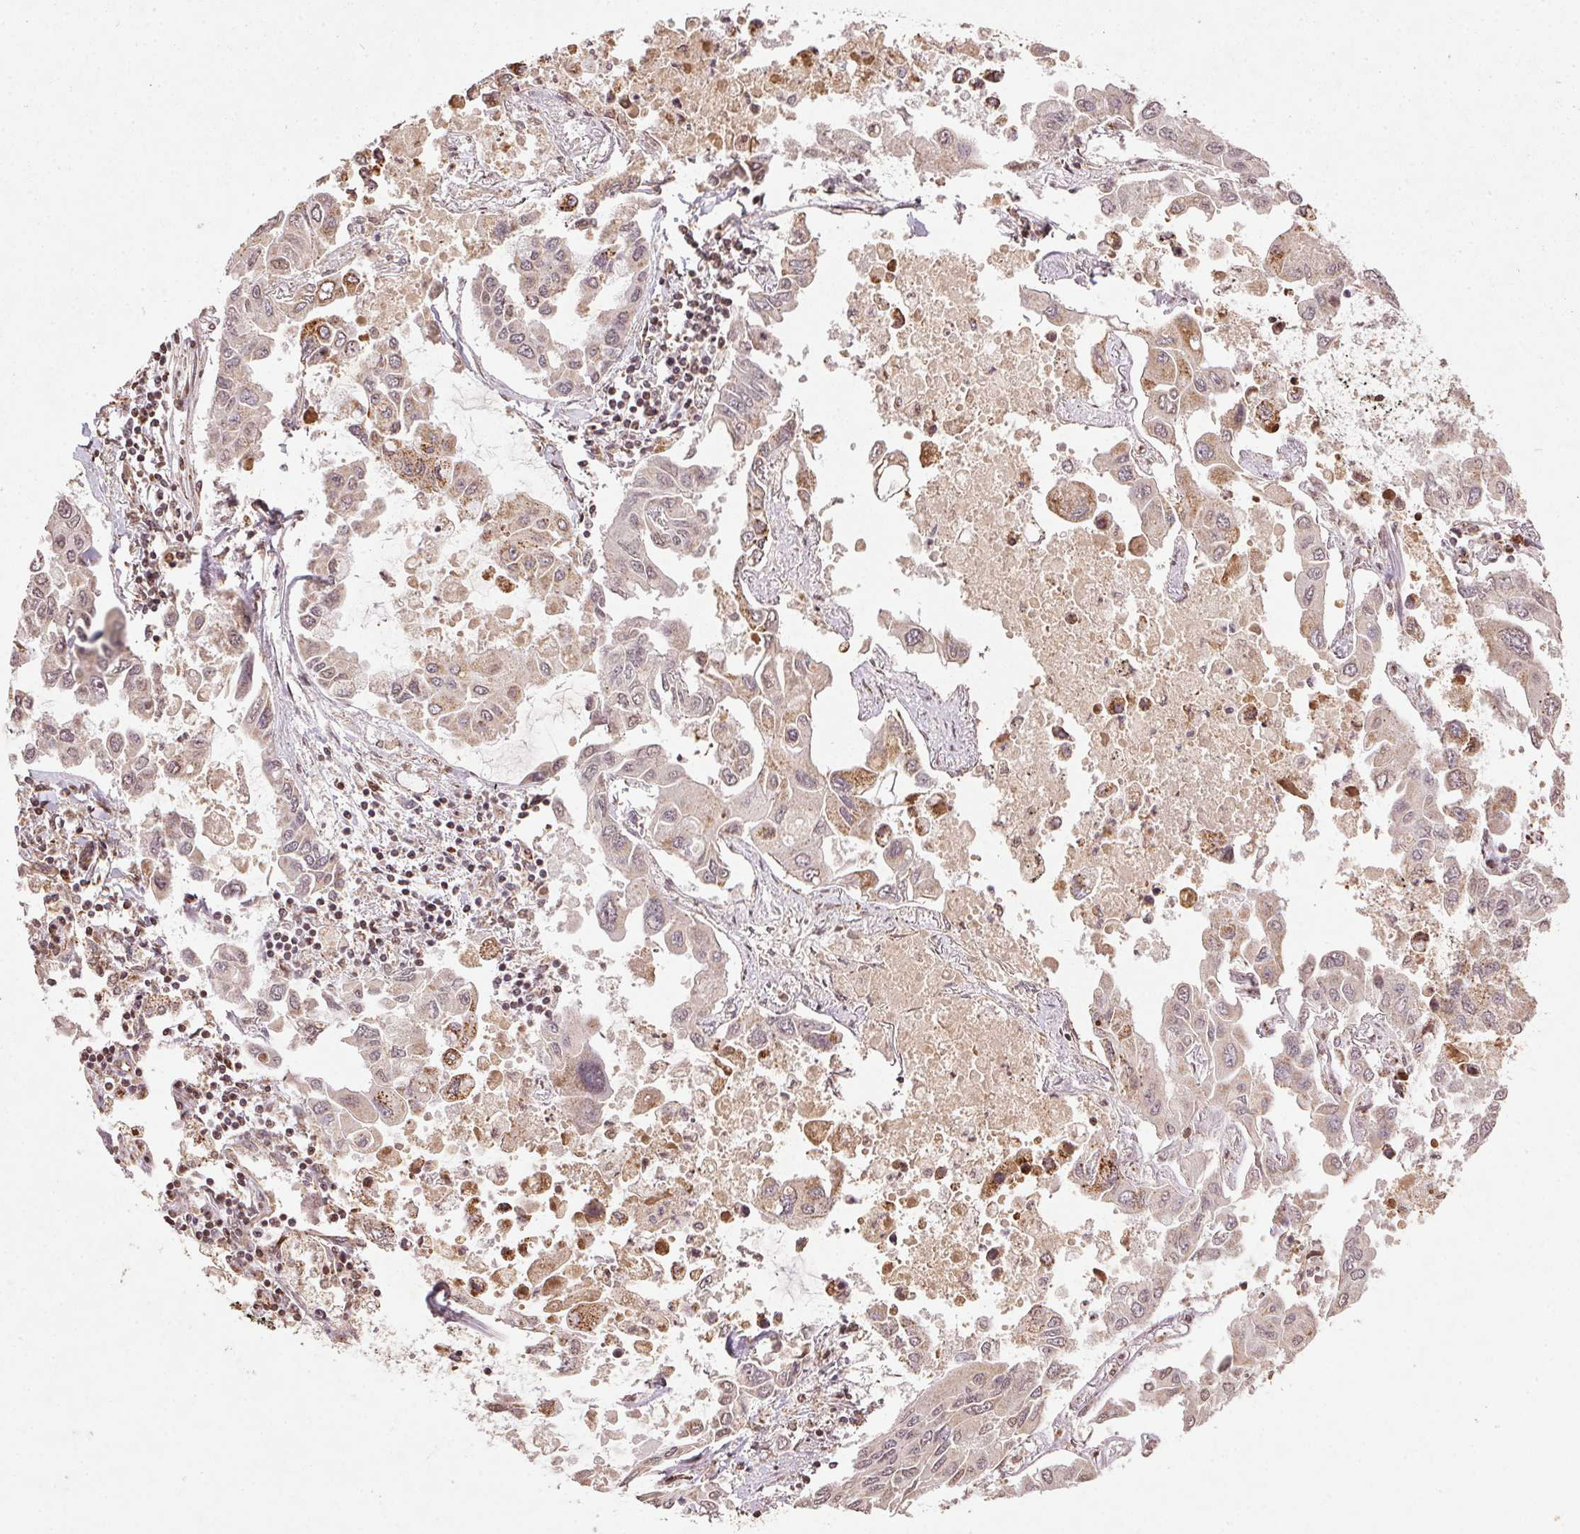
{"staining": {"intensity": "moderate", "quantity": "25%-75%", "location": "cytoplasmic/membranous"}, "tissue": "lung cancer", "cell_type": "Tumor cells", "image_type": "cancer", "snomed": [{"axis": "morphology", "description": "Adenocarcinoma, NOS"}, {"axis": "topography", "description": "Lung"}], "caption": "High-magnification brightfield microscopy of lung adenocarcinoma stained with DAB (brown) and counterstained with hematoxylin (blue). tumor cells exhibit moderate cytoplasmic/membranous positivity is present in approximately25%-75% of cells. The staining was performed using DAB to visualize the protein expression in brown, while the nuclei were stained in blue with hematoxylin (Magnification: 20x).", "gene": "SPRED2", "patient": {"sex": "male", "age": 64}}